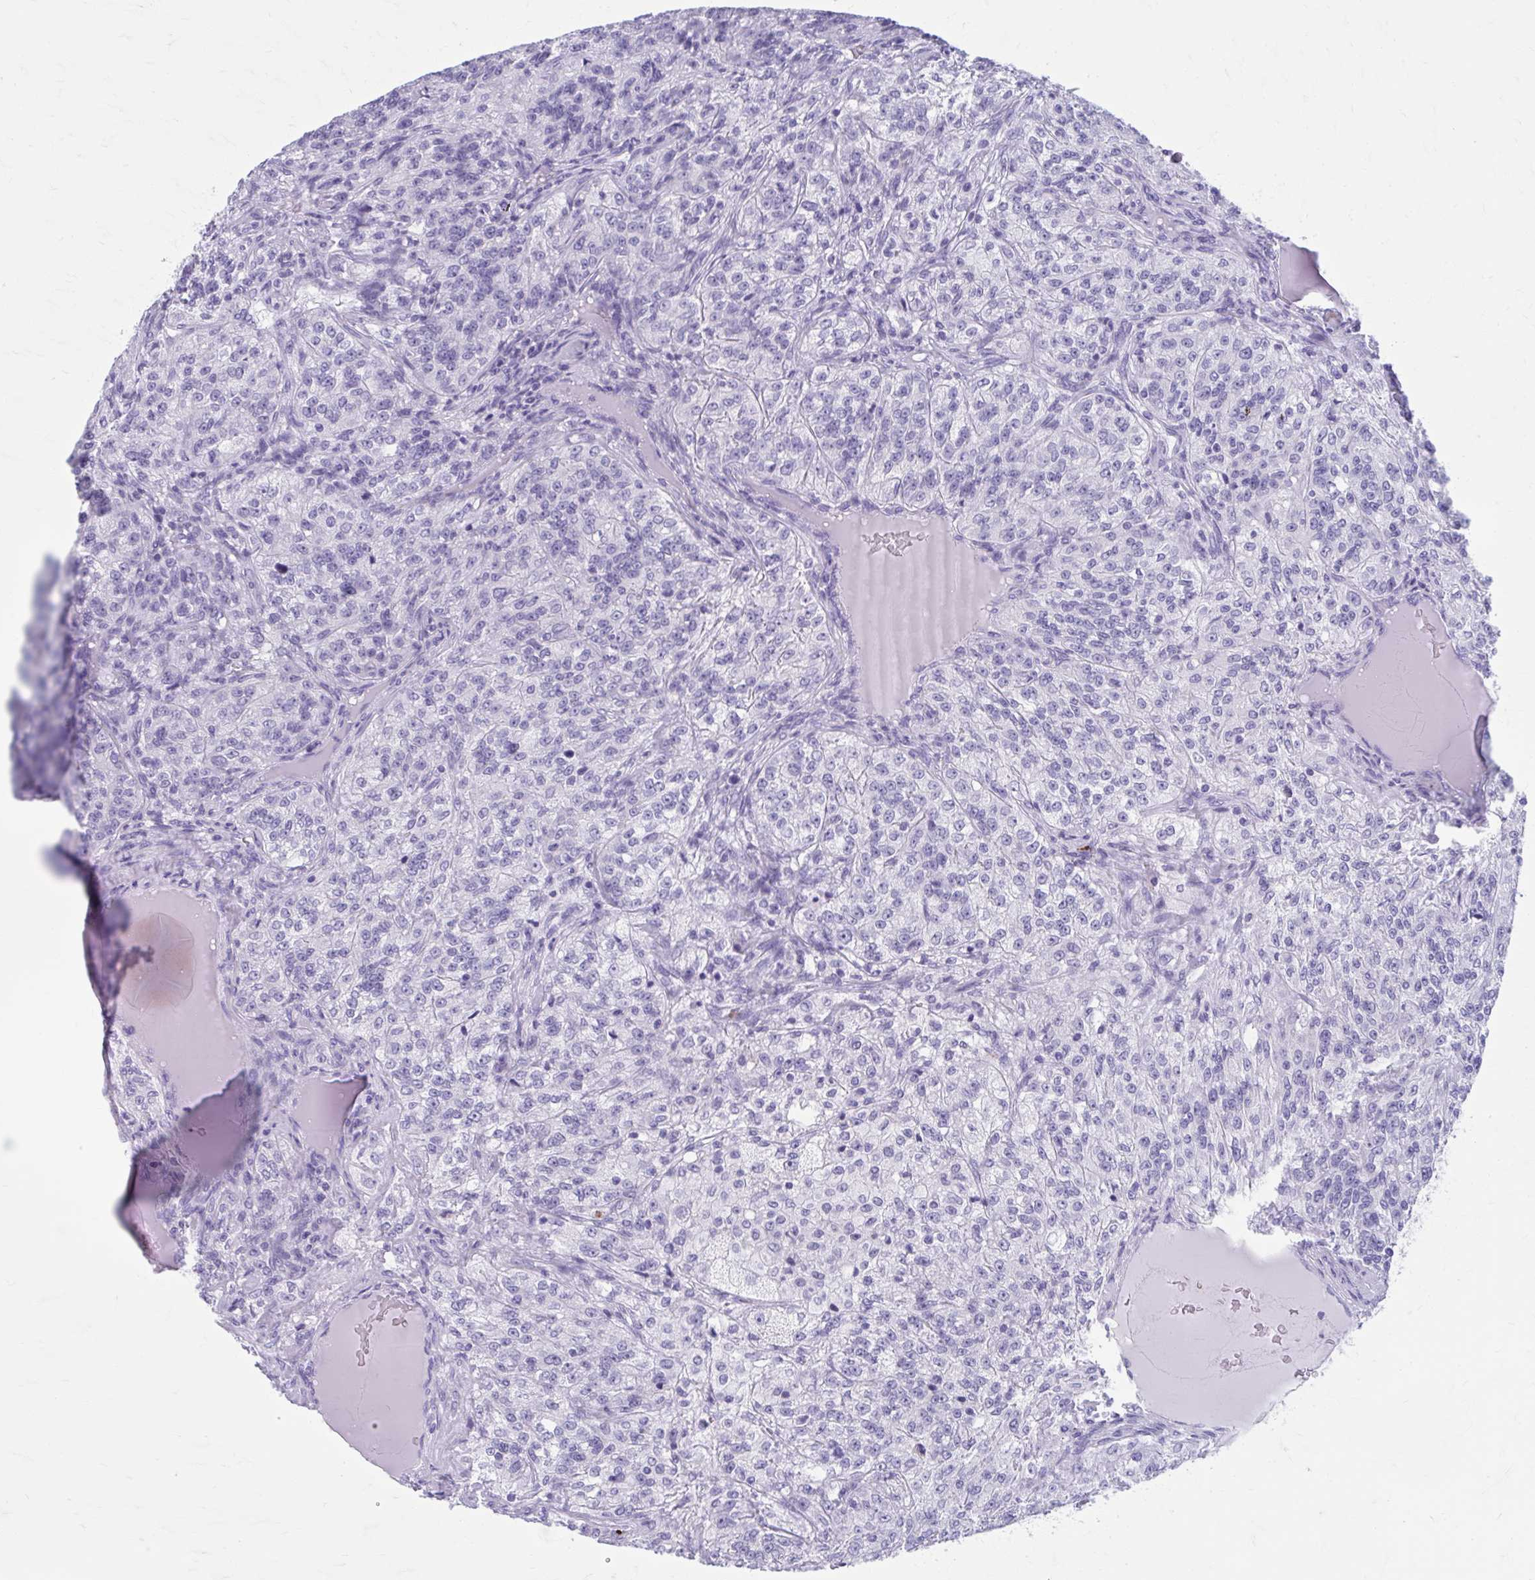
{"staining": {"intensity": "negative", "quantity": "none", "location": "none"}, "tissue": "renal cancer", "cell_type": "Tumor cells", "image_type": "cancer", "snomed": [{"axis": "morphology", "description": "Adenocarcinoma, NOS"}, {"axis": "topography", "description": "Kidney"}], "caption": "An IHC micrograph of renal adenocarcinoma is shown. There is no staining in tumor cells of renal adenocarcinoma.", "gene": "KCNE2", "patient": {"sex": "female", "age": 63}}